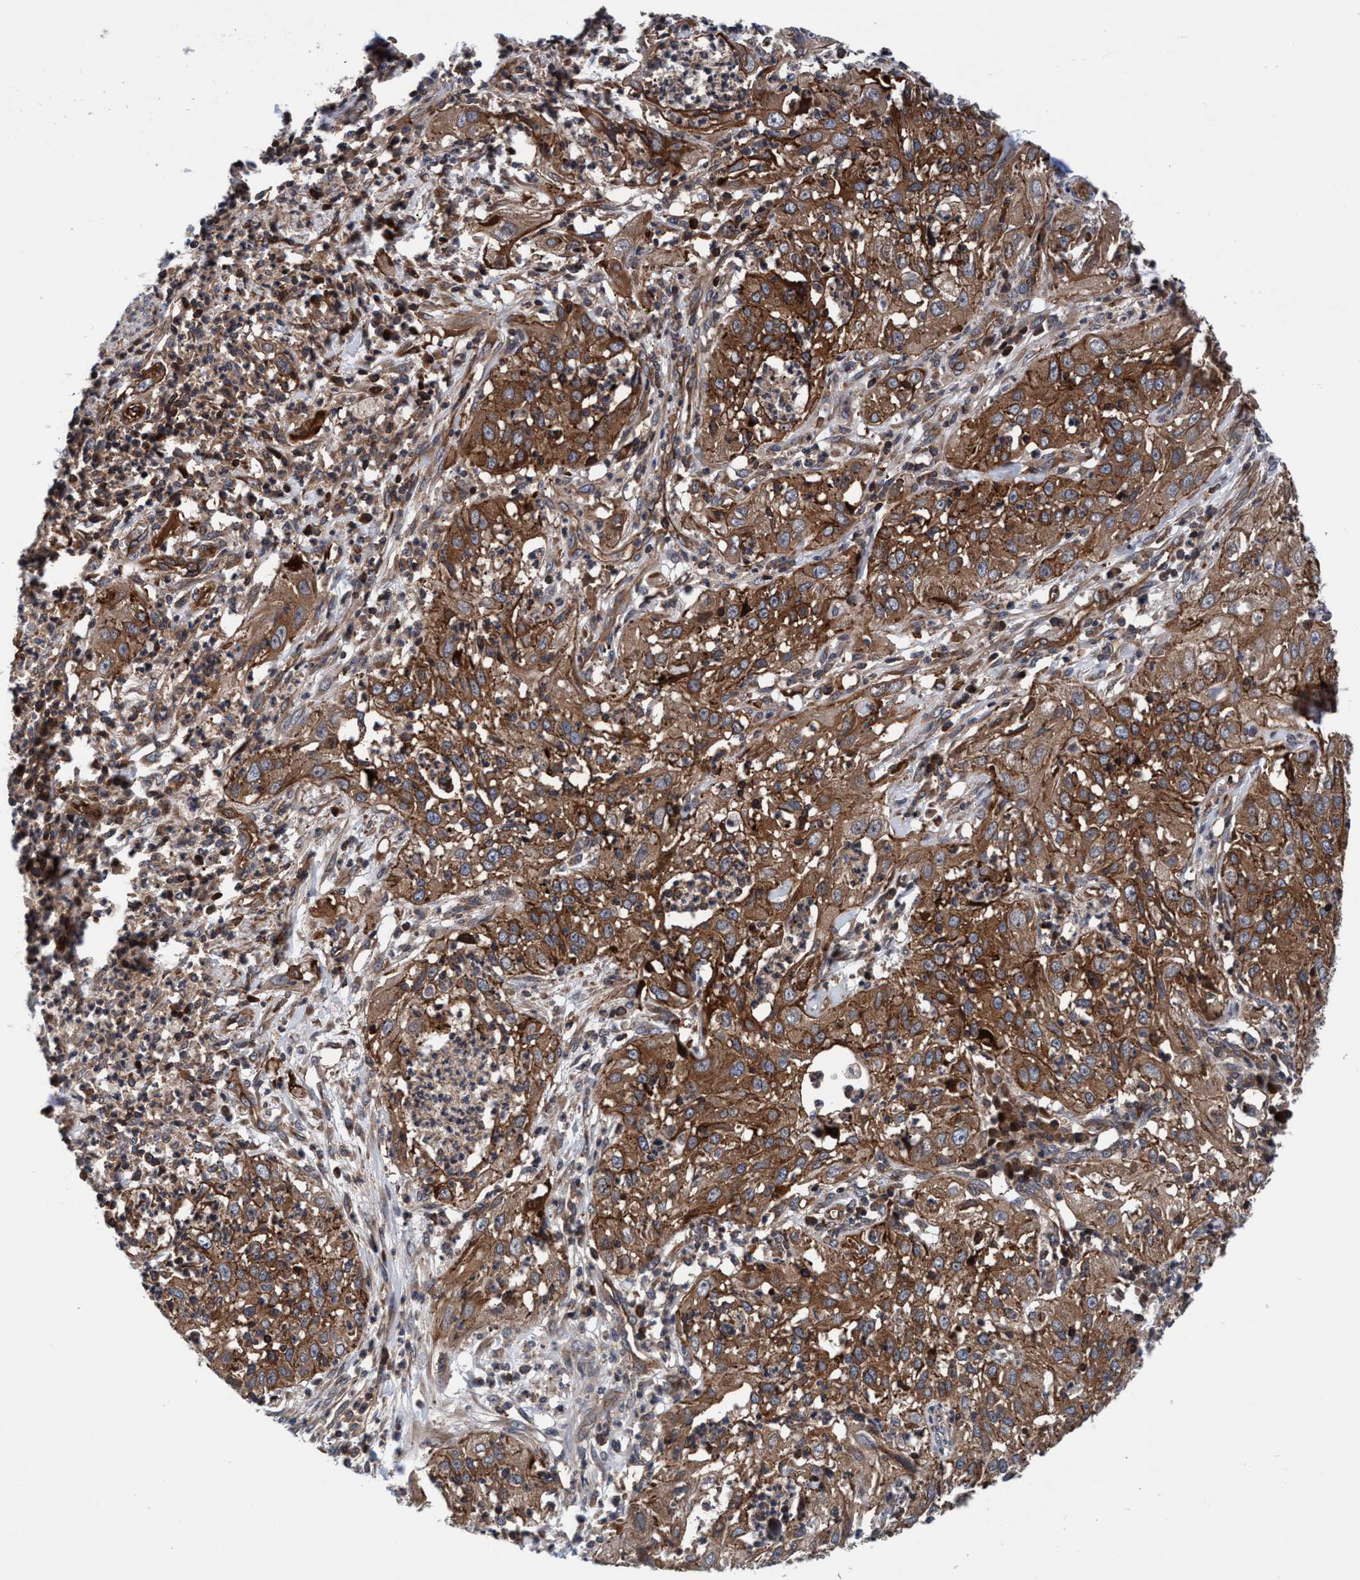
{"staining": {"intensity": "moderate", "quantity": ">75%", "location": "cytoplasmic/membranous"}, "tissue": "cervical cancer", "cell_type": "Tumor cells", "image_type": "cancer", "snomed": [{"axis": "morphology", "description": "Squamous cell carcinoma, NOS"}, {"axis": "topography", "description": "Cervix"}], "caption": "IHC image of neoplastic tissue: human cervical squamous cell carcinoma stained using immunohistochemistry reveals medium levels of moderate protein expression localized specifically in the cytoplasmic/membranous of tumor cells, appearing as a cytoplasmic/membranous brown color.", "gene": "MCM3AP", "patient": {"sex": "female", "age": 32}}